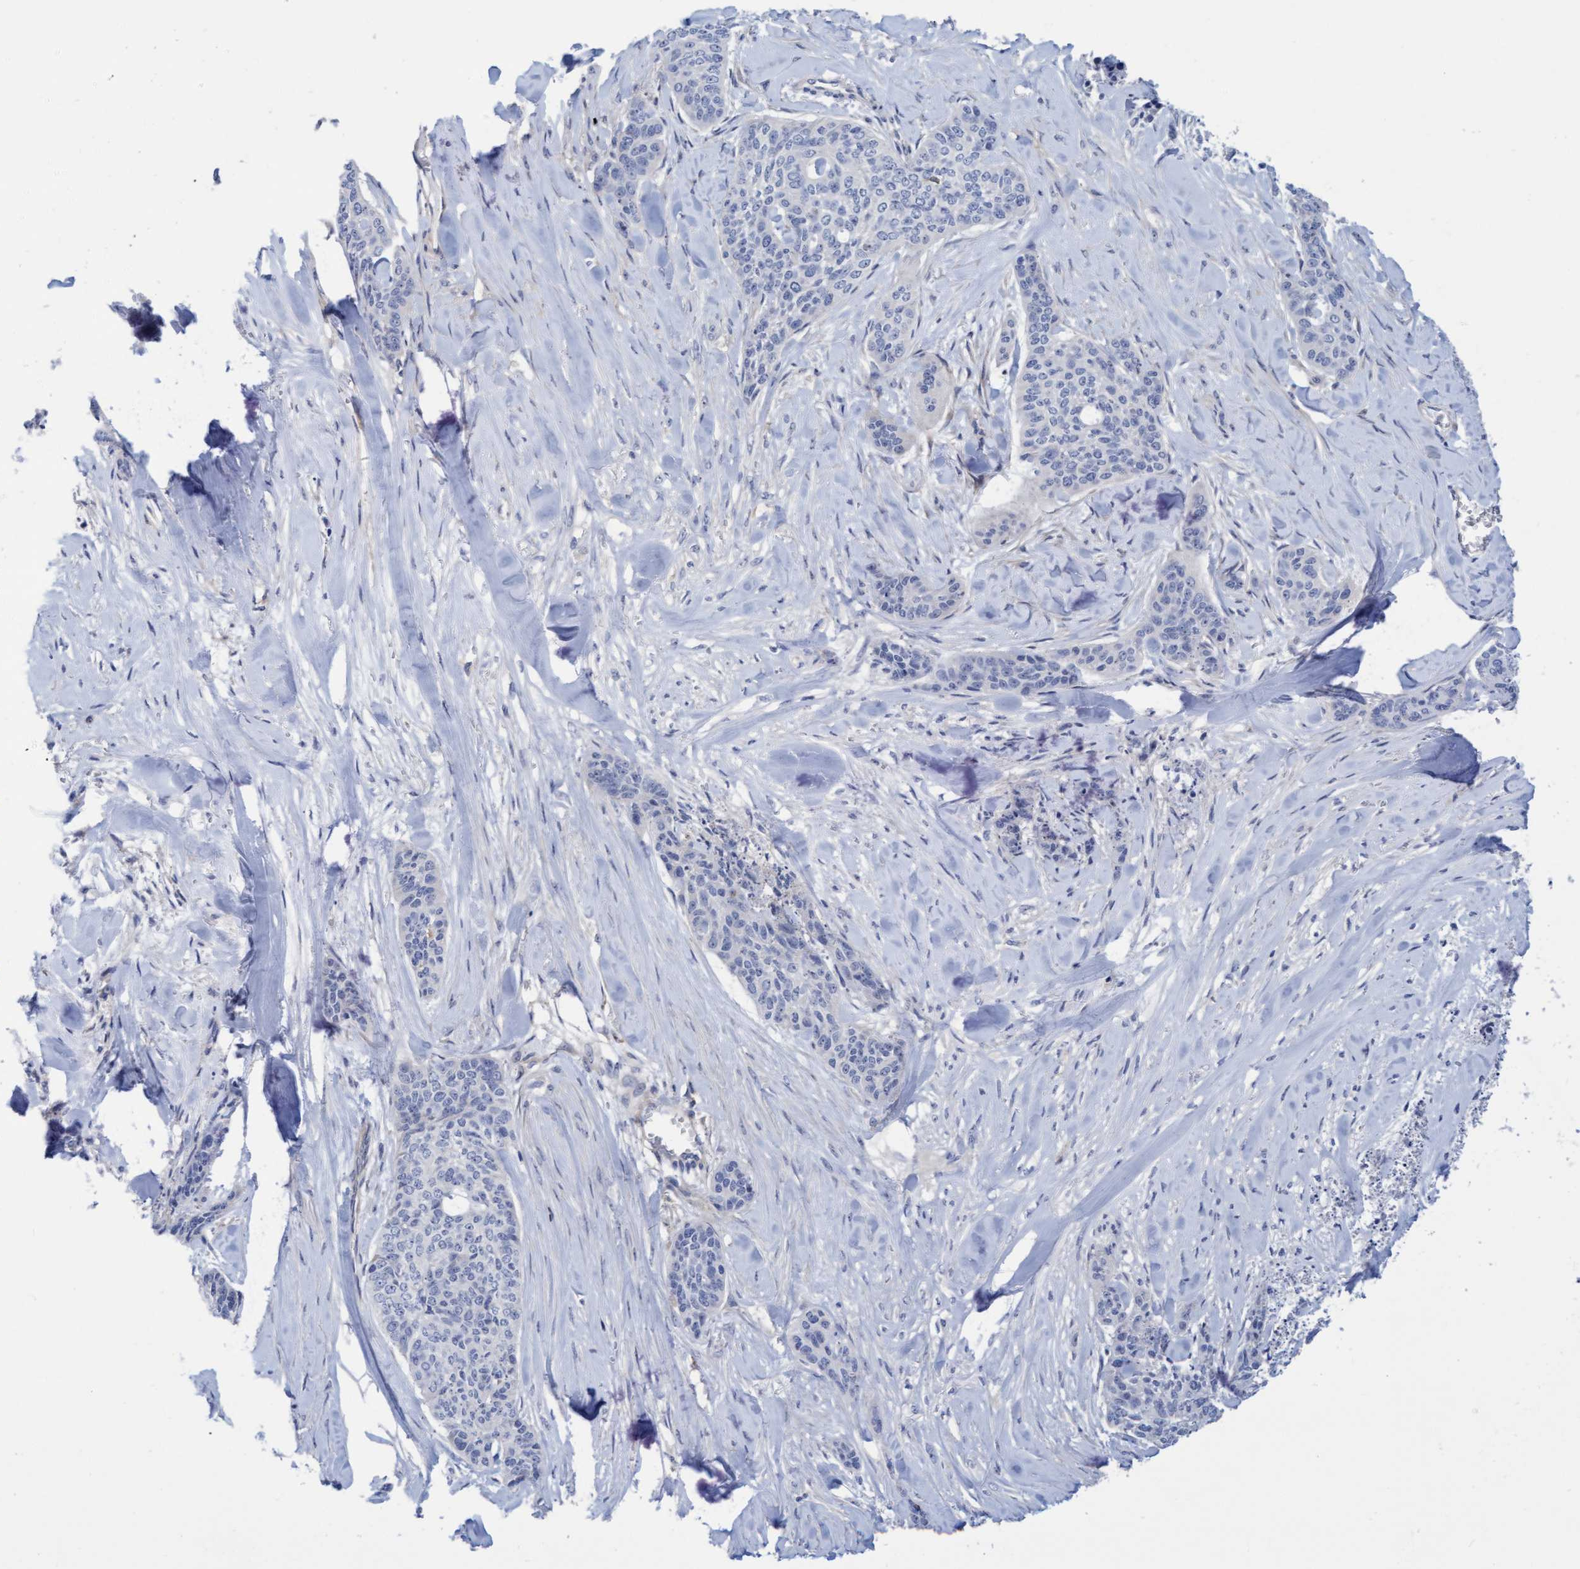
{"staining": {"intensity": "negative", "quantity": "none", "location": "none"}, "tissue": "skin cancer", "cell_type": "Tumor cells", "image_type": "cancer", "snomed": [{"axis": "morphology", "description": "Basal cell carcinoma"}, {"axis": "topography", "description": "Skin"}], "caption": "This is a image of immunohistochemistry (IHC) staining of skin basal cell carcinoma, which shows no positivity in tumor cells.", "gene": "FNBP1", "patient": {"sex": "female", "age": 64}}